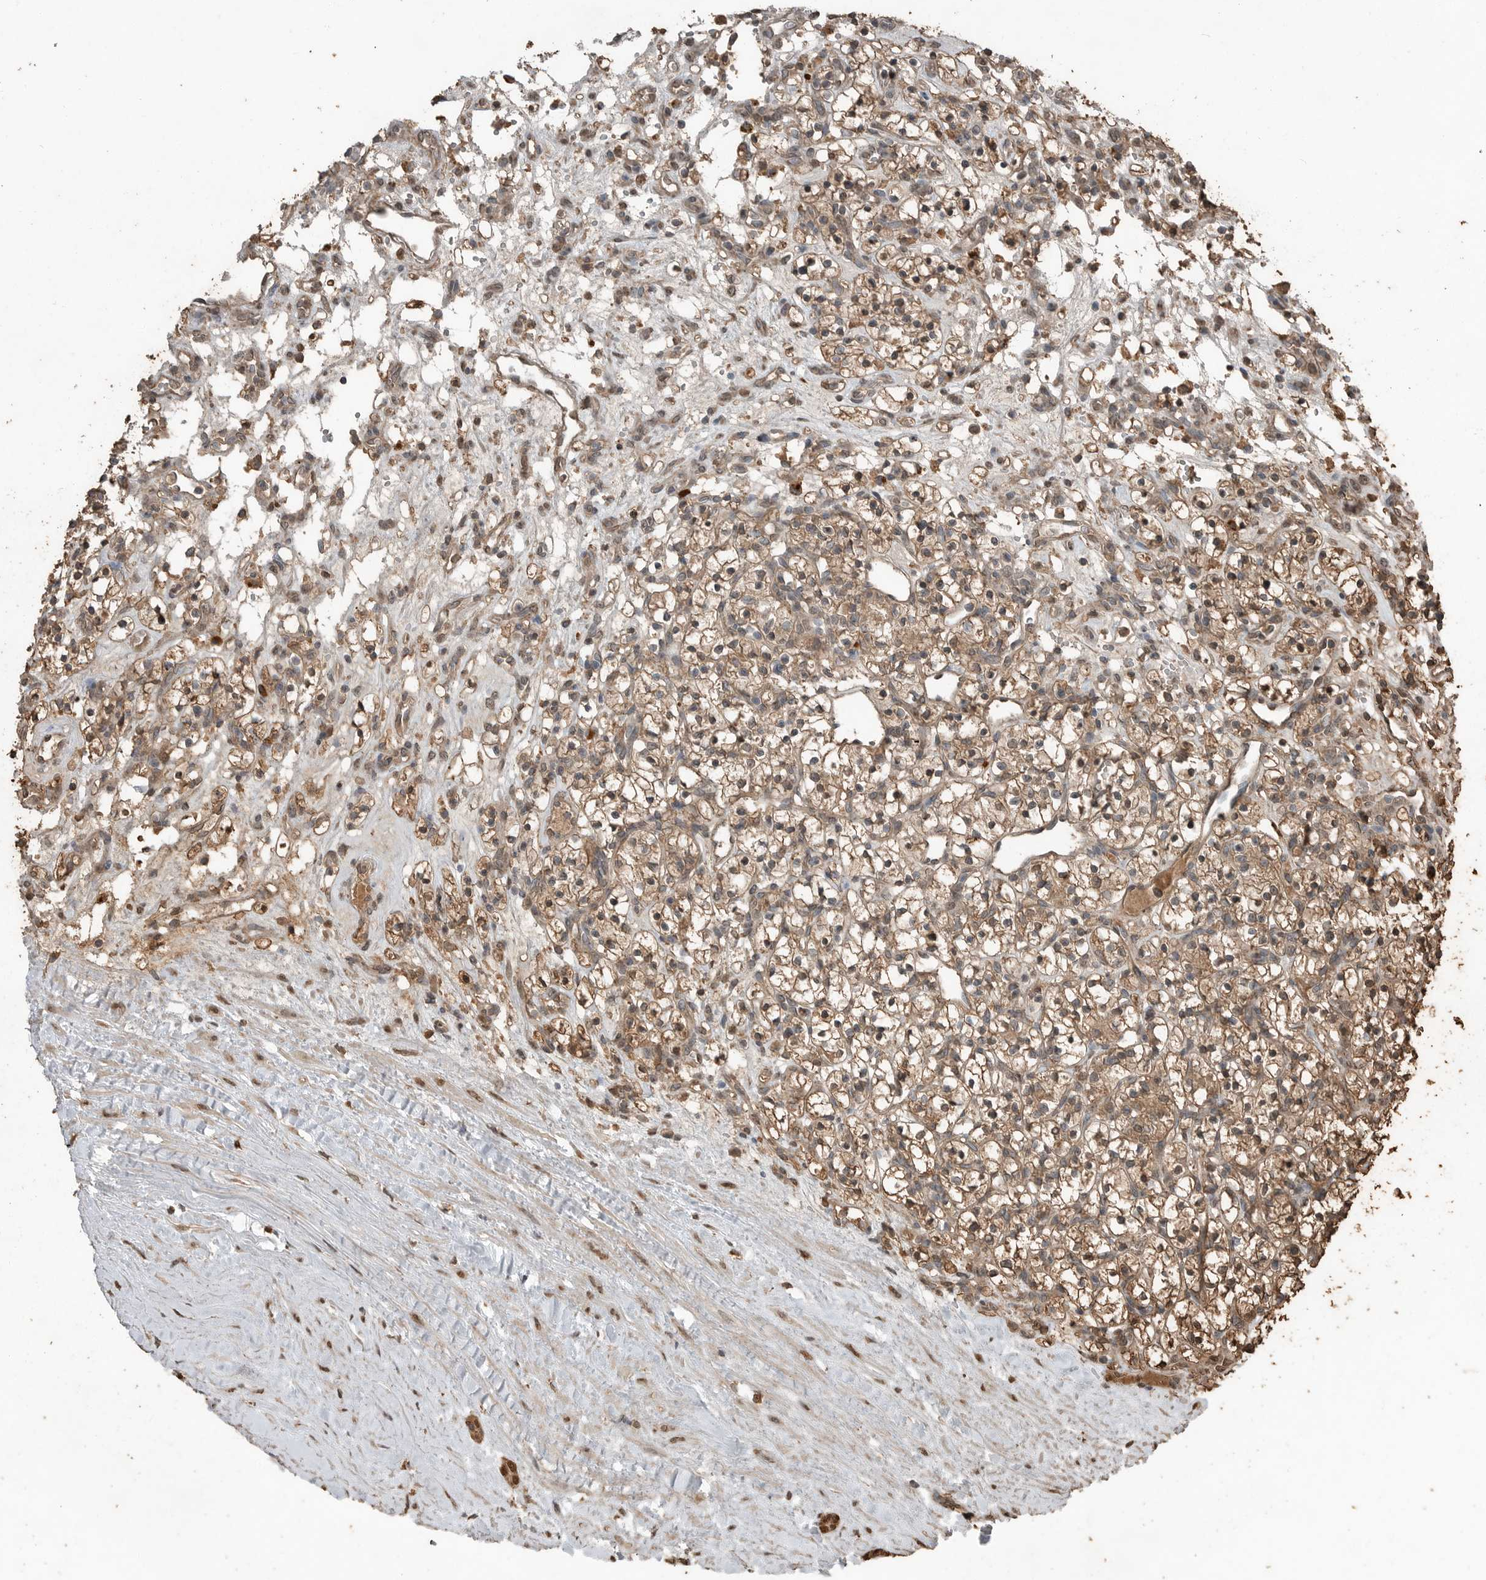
{"staining": {"intensity": "moderate", "quantity": ">75%", "location": "cytoplasmic/membranous"}, "tissue": "renal cancer", "cell_type": "Tumor cells", "image_type": "cancer", "snomed": [{"axis": "morphology", "description": "Adenocarcinoma, NOS"}, {"axis": "topography", "description": "Kidney"}], "caption": "IHC (DAB (3,3'-diaminobenzidine)) staining of renal adenocarcinoma reveals moderate cytoplasmic/membranous protein positivity in about >75% of tumor cells.", "gene": "BLZF1", "patient": {"sex": "female", "age": 57}}